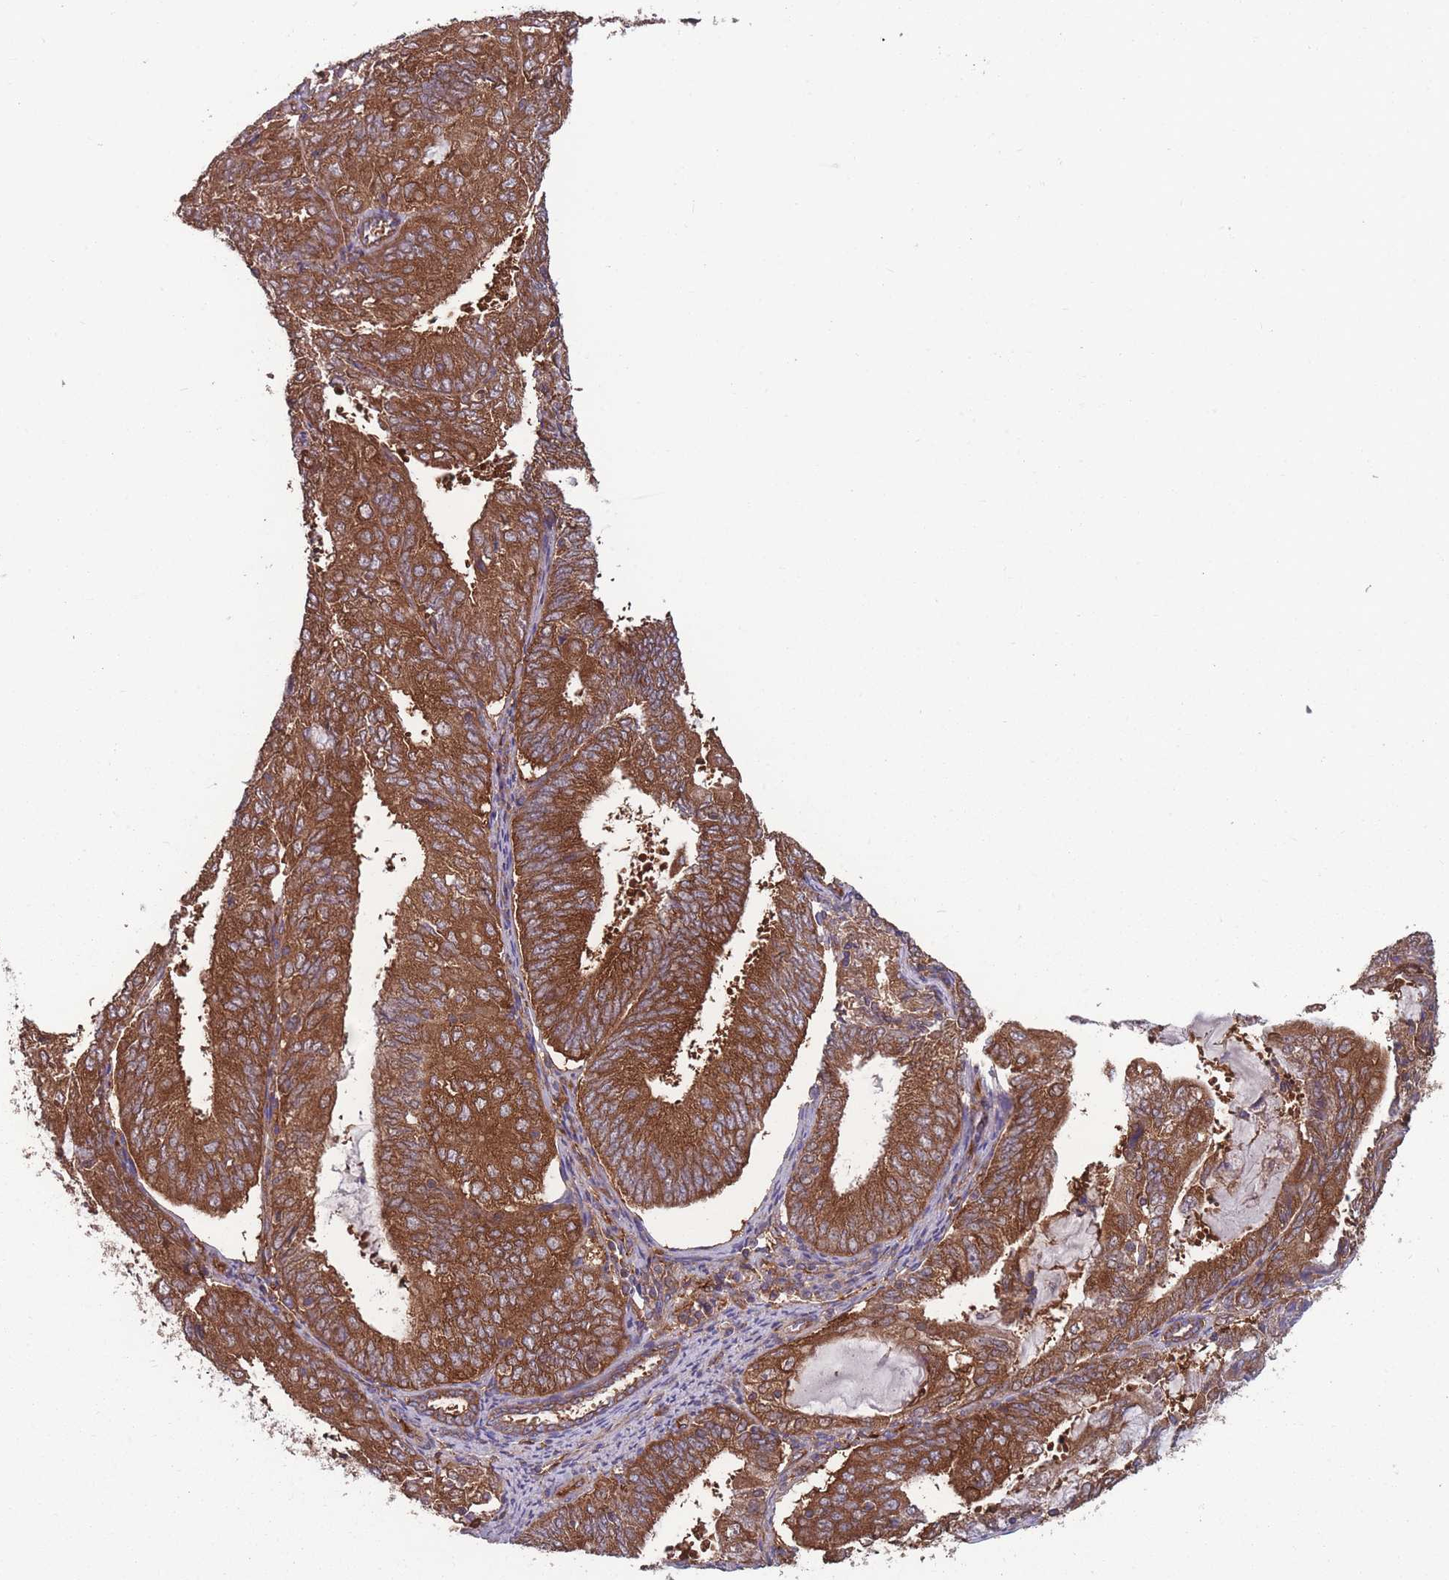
{"staining": {"intensity": "strong", "quantity": ">75%", "location": "cytoplasmic/membranous"}, "tissue": "endometrial cancer", "cell_type": "Tumor cells", "image_type": "cancer", "snomed": [{"axis": "morphology", "description": "Adenocarcinoma, NOS"}, {"axis": "topography", "description": "Endometrium"}], "caption": "Adenocarcinoma (endometrial) tissue exhibits strong cytoplasmic/membranous expression in approximately >75% of tumor cells", "gene": "ZPR1", "patient": {"sex": "female", "age": 81}}